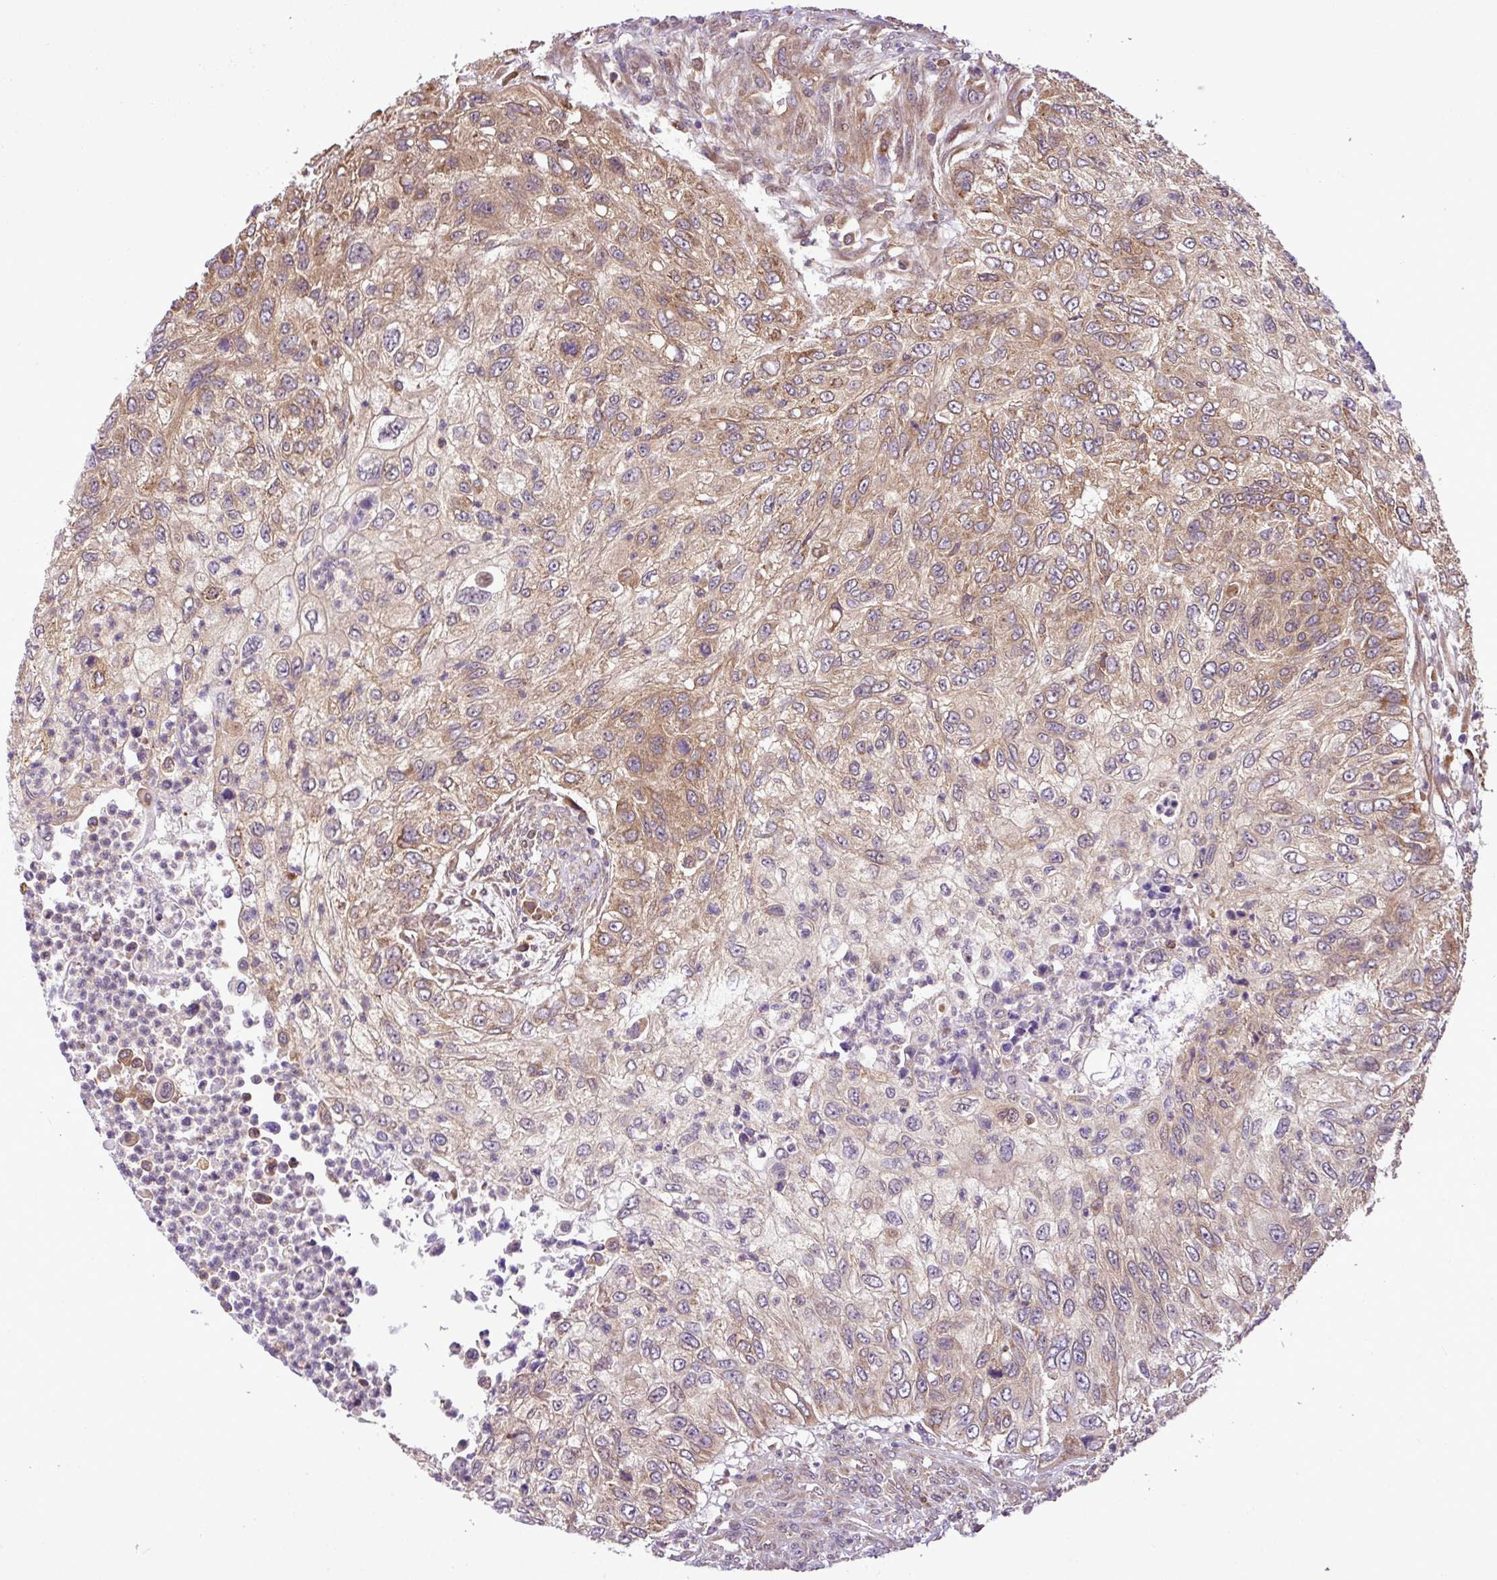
{"staining": {"intensity": "moderate", "quantity": "25%-75%", "location": "cytoplasmic/membranous"}, "tissue": "urothelial cancer", "cell_type": "Tumor cells", "image_type": "cancer", "snomed": [{"axis": "morphology", "description": "Urothelial carcinoma, High grade"}, {"axis": "topography", "description": "Urinary bladder"}], "caption": "Immunohistochemistry photomicrograph of human urothelial cancer stained for a protein (brown), which reveals medium levels of moderate cytoplasmic/membranous expression in approximately 25%-75% of tumor cells.", "gene": "DLGAP4", "patient": {"sex": "female", "age": 60}}